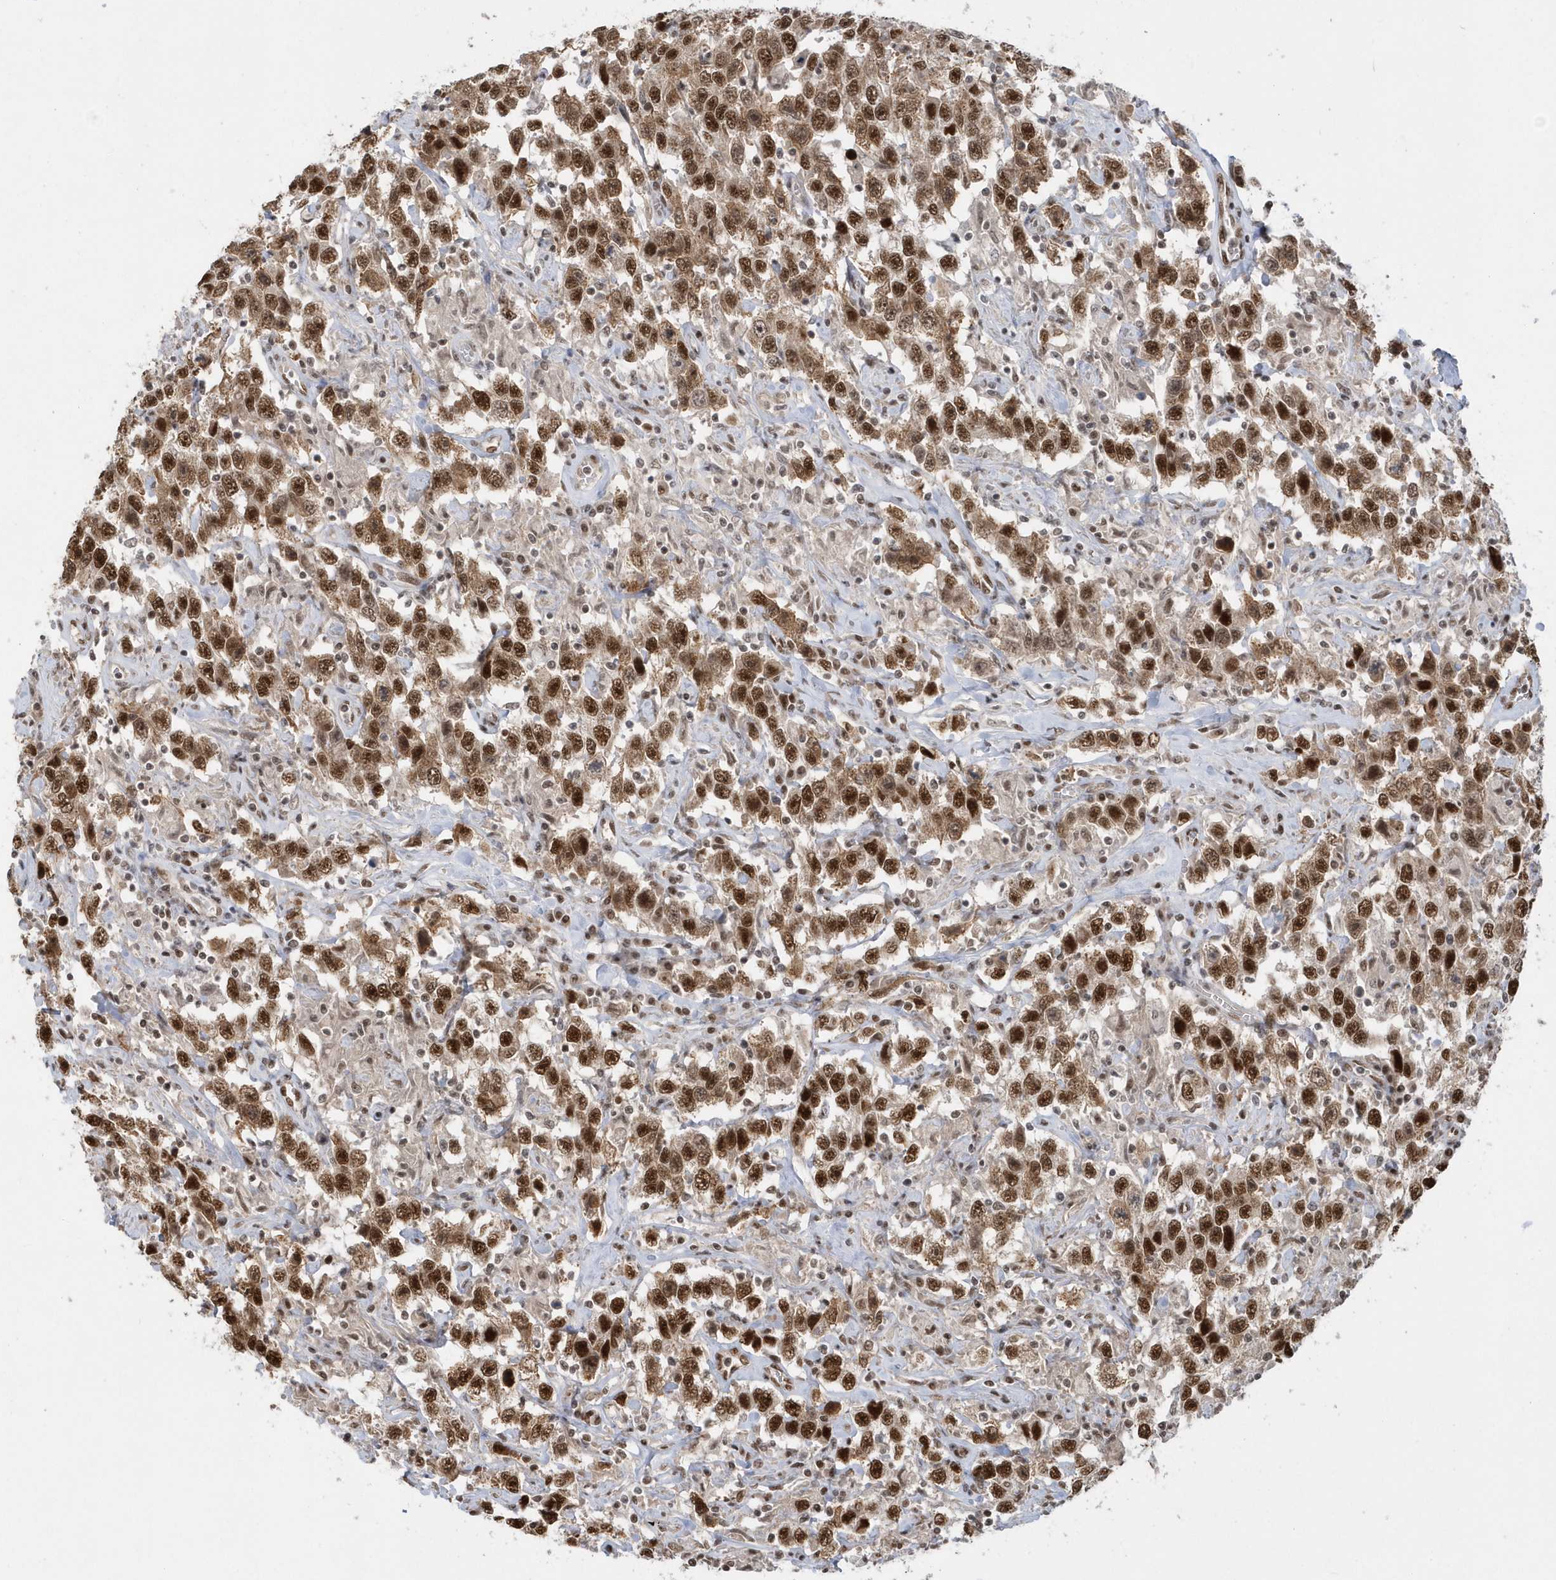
{"staining": {"intensity": "strong", "quantity": ">75%", "location": "cytoplasmic/membranous,nuclear"}, "tissue": "testis cancer", "cell_type": "Tumor cells", "image_type": "cancer", "snomed": [{"axis": "morphology", "description": "Seminoma, NOS"}, {"axis": "topography", "description": "Testis"}], "caption": "An image of human testis seminoma stained for a protein reveals strong cytoplasmic/membranous and nuclear brown staining in tumor cells.", "gene": "SEPHS1", "patient": {"sex": "male", "age": 41}}